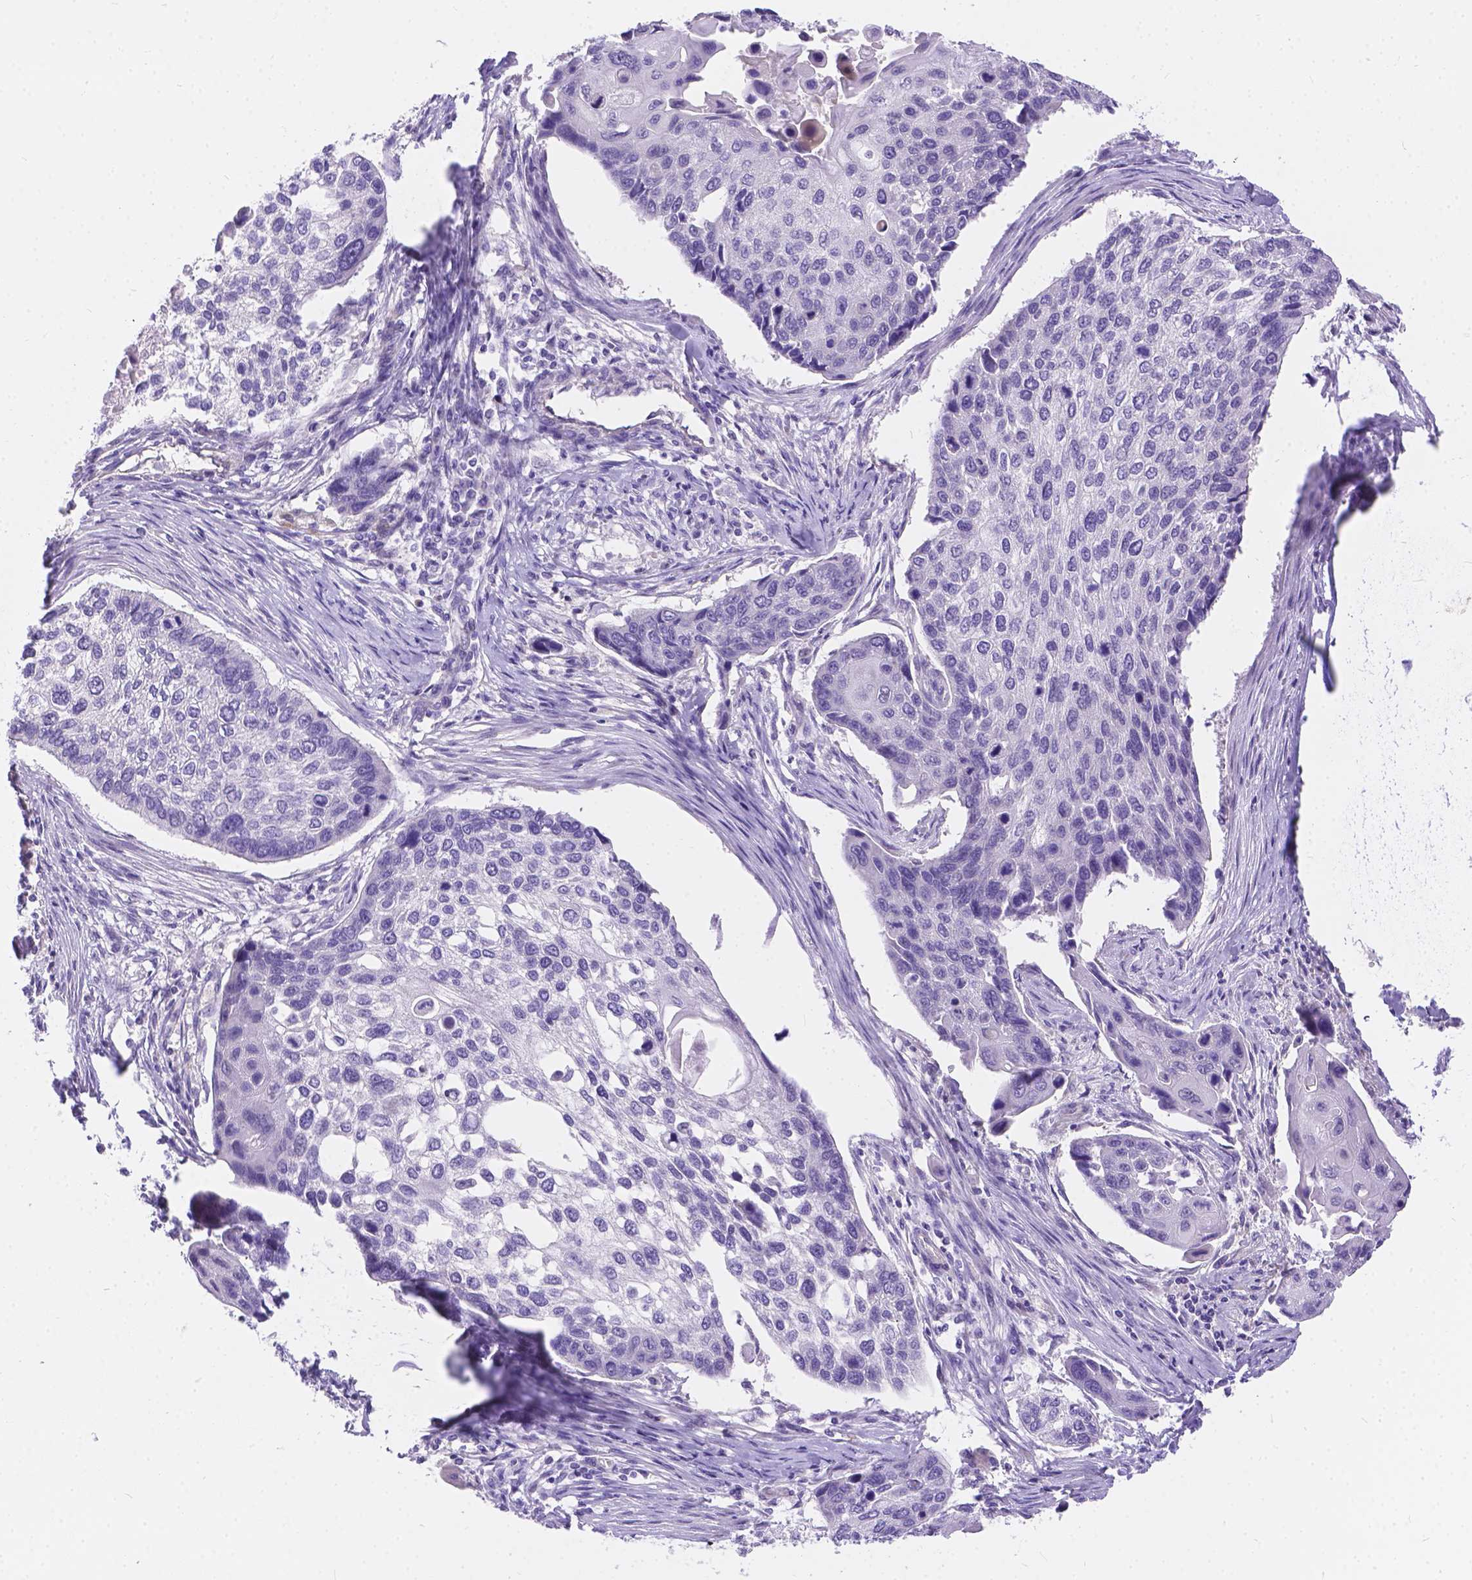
{"staining": {"intensity": "negative", "quantity": "none", "location": "none"}, "tissue": "lung cancer", "cell_type": "Tumor cells", "image_type": "cancer", "snomed": [{"axis": "morphology", "description": "Squamous cell carcinoma, NOS"}, {"axis": "morphology", "description": "Squamous cell carcinoma, metastatic, NOS"}, {"axis": "topography", "description": "Lung"}], "caption": "High magnification brightfield microscopy of lung cancer stained with DAB (brown) and counterstained with hematoxylin (blue): tumor cells show no significant positivity.", "gene": "DLEC1", "patient": {"sex": "male", "age": 63}}